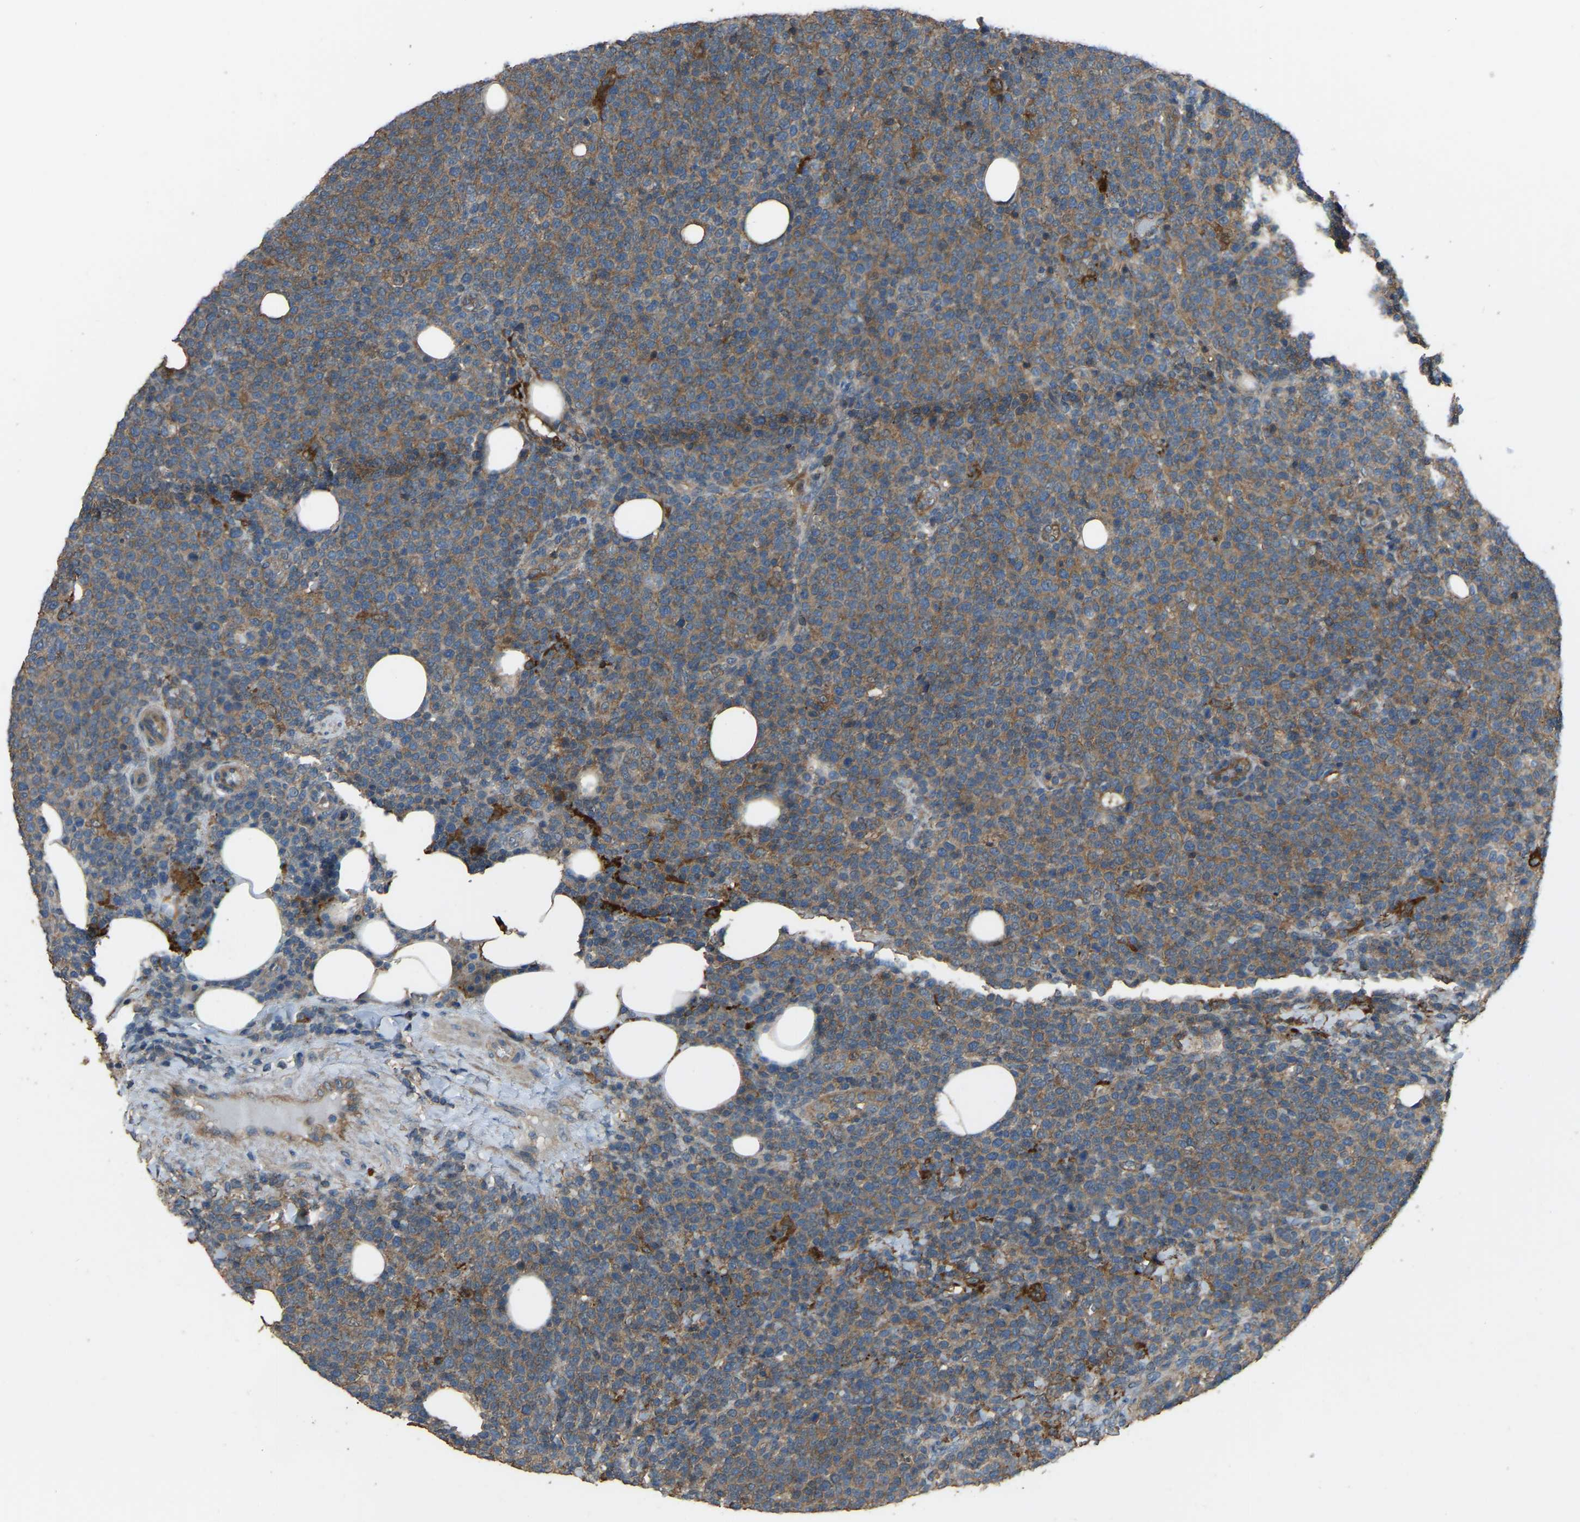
{"staining": {"intensity": "moderate", "quantity": "25%-75%", "location": "cytoplasmic/membranous"}, "tissue": "lymphoma", "cell_type": "Tumor cells", "image_type": "cancer", "snomed": [{"axis": "morphology", "description": "Malignant lymphoma, non-Hodgkin's type, High grade"}, {"axis": "topography", "description": "Lymph node"}], "caption": "High-grade malignant lymphoma, non-Hodgkin's type stained for a protein reveals moderate cytoplasmic/membranous positivity in tumor cells.", "gene": "SLC4A2", "patient": {"sex": "male", "age": 61}}